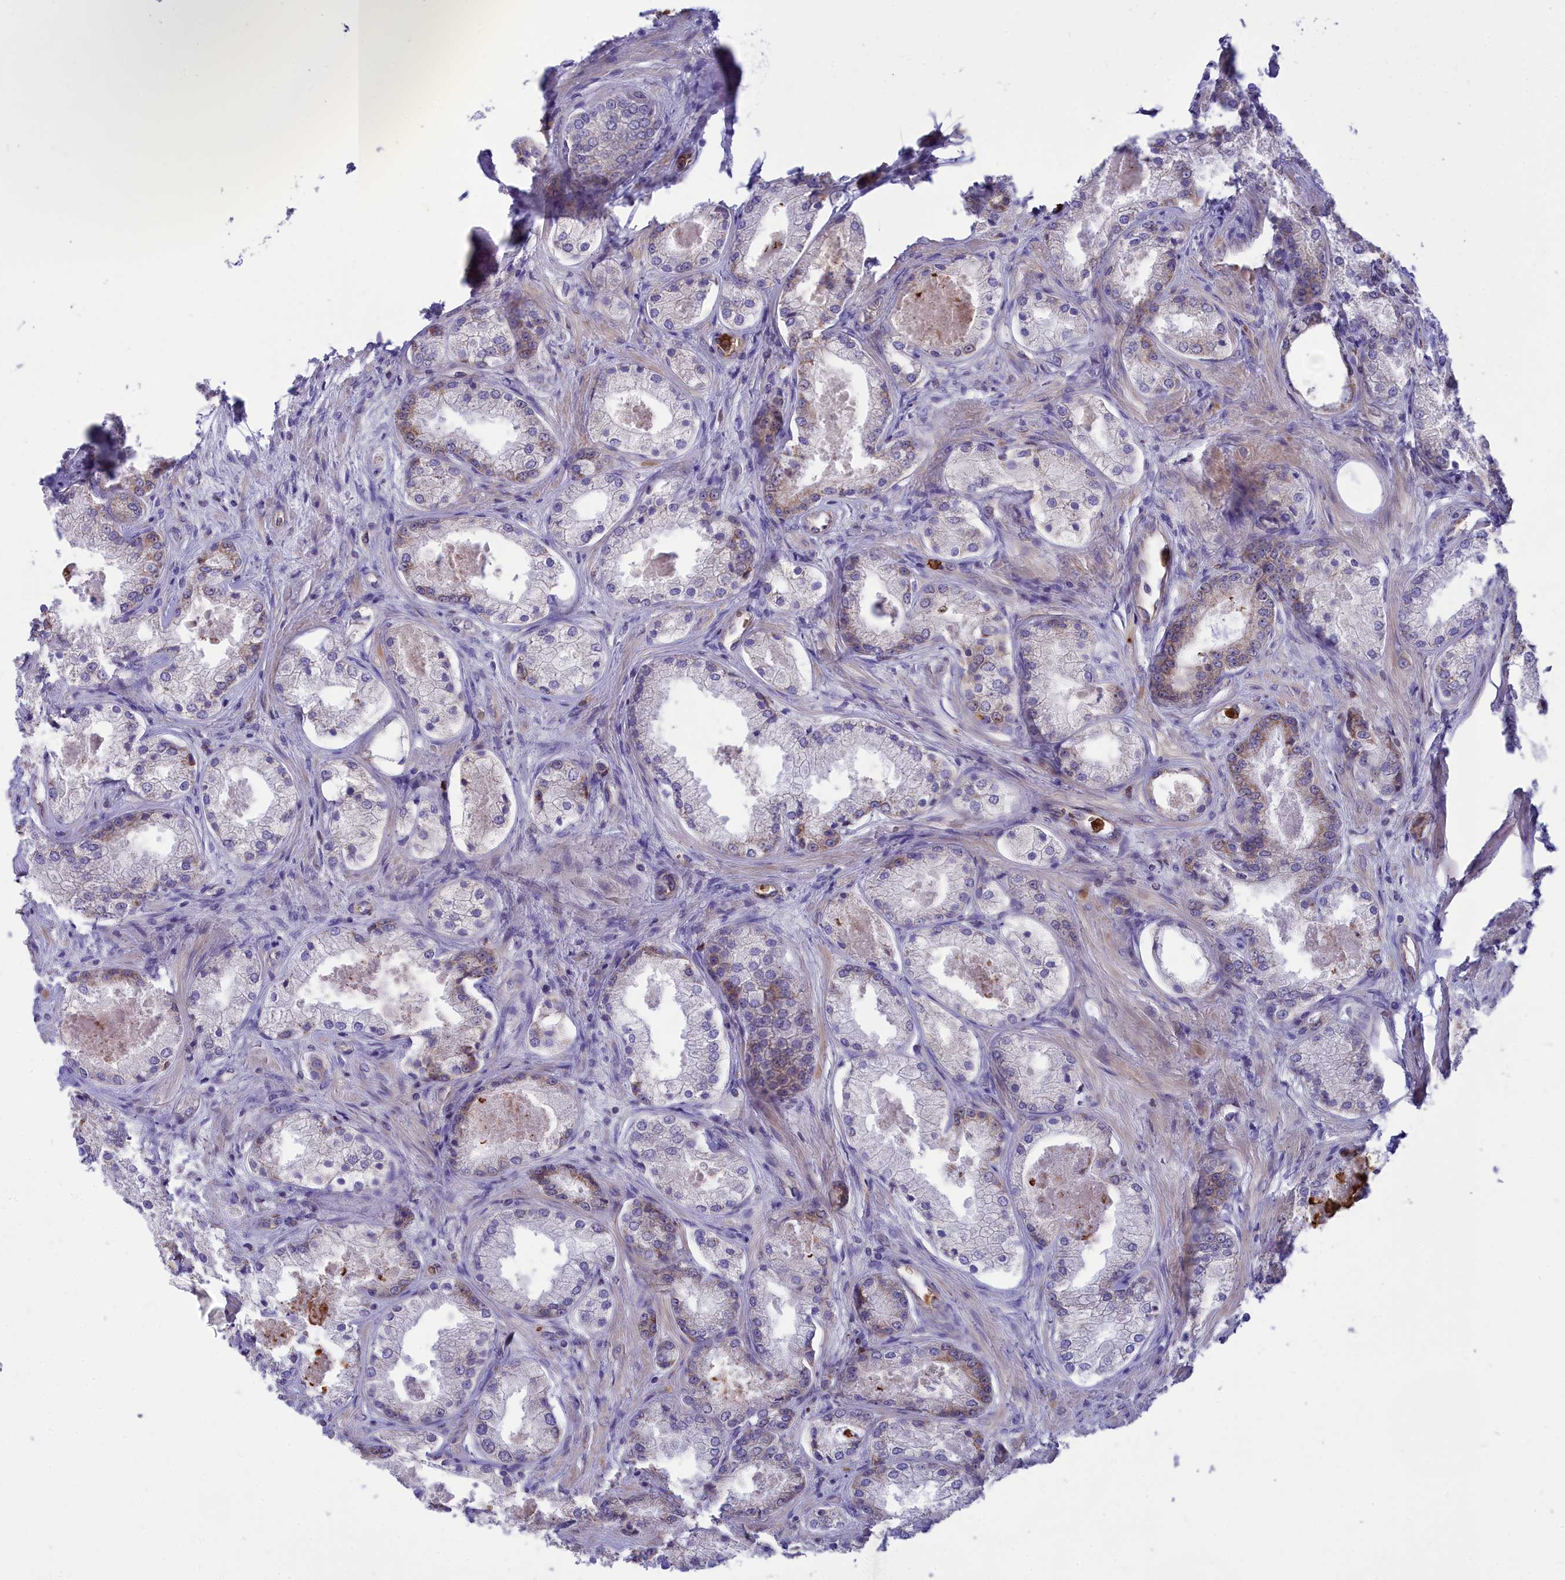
{"staining": {"intensity": "moderate", "quantity": "<25%", "location": "cytoplasmic/membranous"}, "tissue": "prostate cancer", "cell_type": "Tumor cells", "image_type": "cancer", "snomed": [{"axis": "morphology", "description": "Adenocarcinoma, Low grade"}, {"axis": "topography", "description": "Prostate"}], "caption": "Prostate cancer (low-grade adenocarcinoma) stained with a brown dye exhibits moderate cytoplasmic/membranous positive positivity in about <25% of tumor cells.", "gene": "PKHD1L1", "patient": {"sex": "male", "age": 68}}